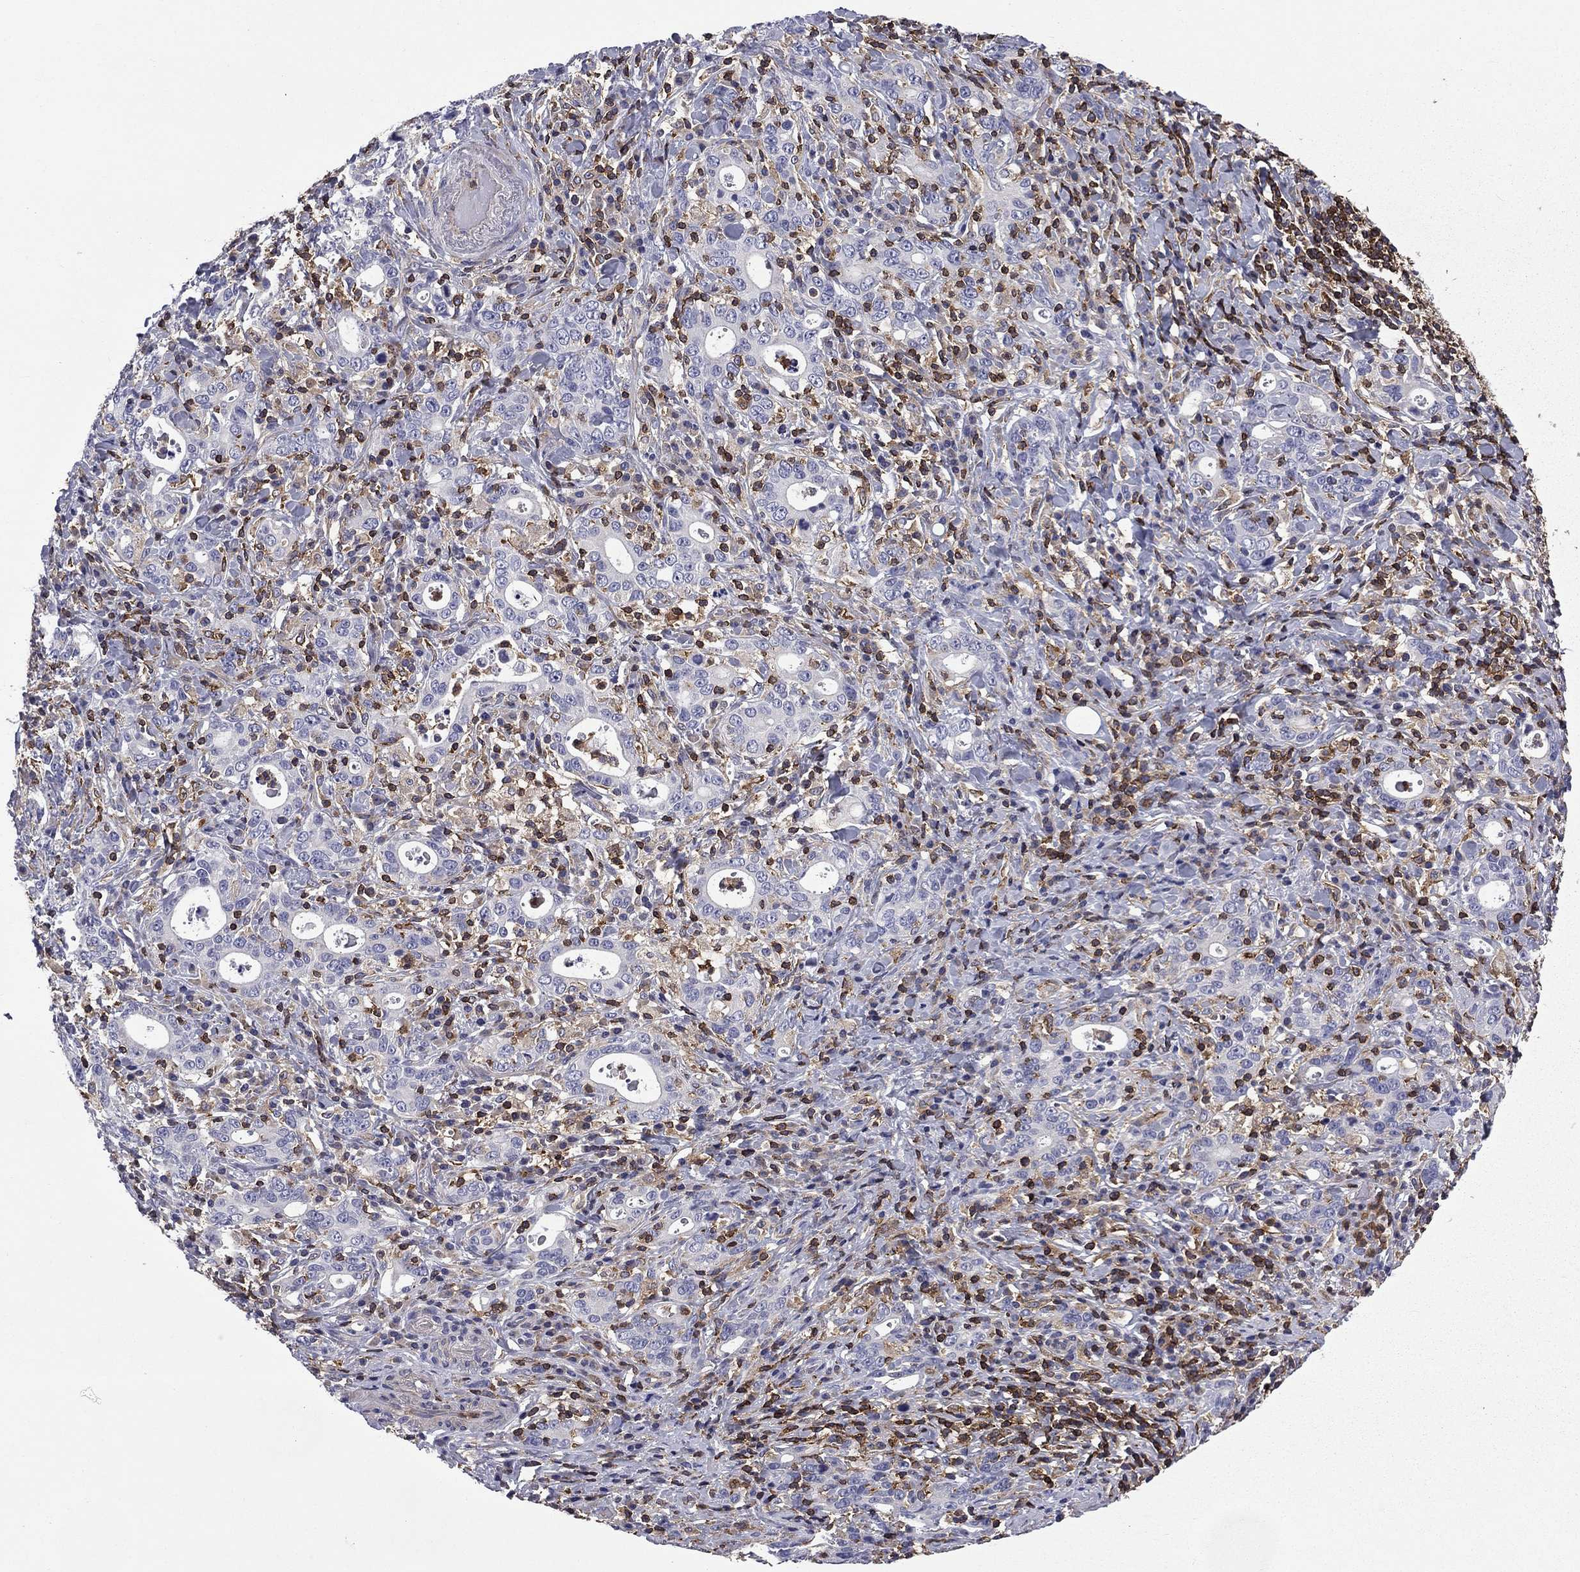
{"staining": {"intensity": "negative", "quantity": "none", "location": "none"}, "tissue": "stomach cancer", "cell_type": "Tumor cells", "image_type": "cancer", "snomed": [{"axis": "morphology", "description": "Adenocarcinoma, NOS"}, {"axis": "topography", "description": "Stomach"}], "caption": "Immunohistochemical staining of human stomach cancer (adenocarcinoma) shows no significant positivity in tumor cells.", "gene": "ARHGAP45", "patient": {"sex": "male", "age": 79}}